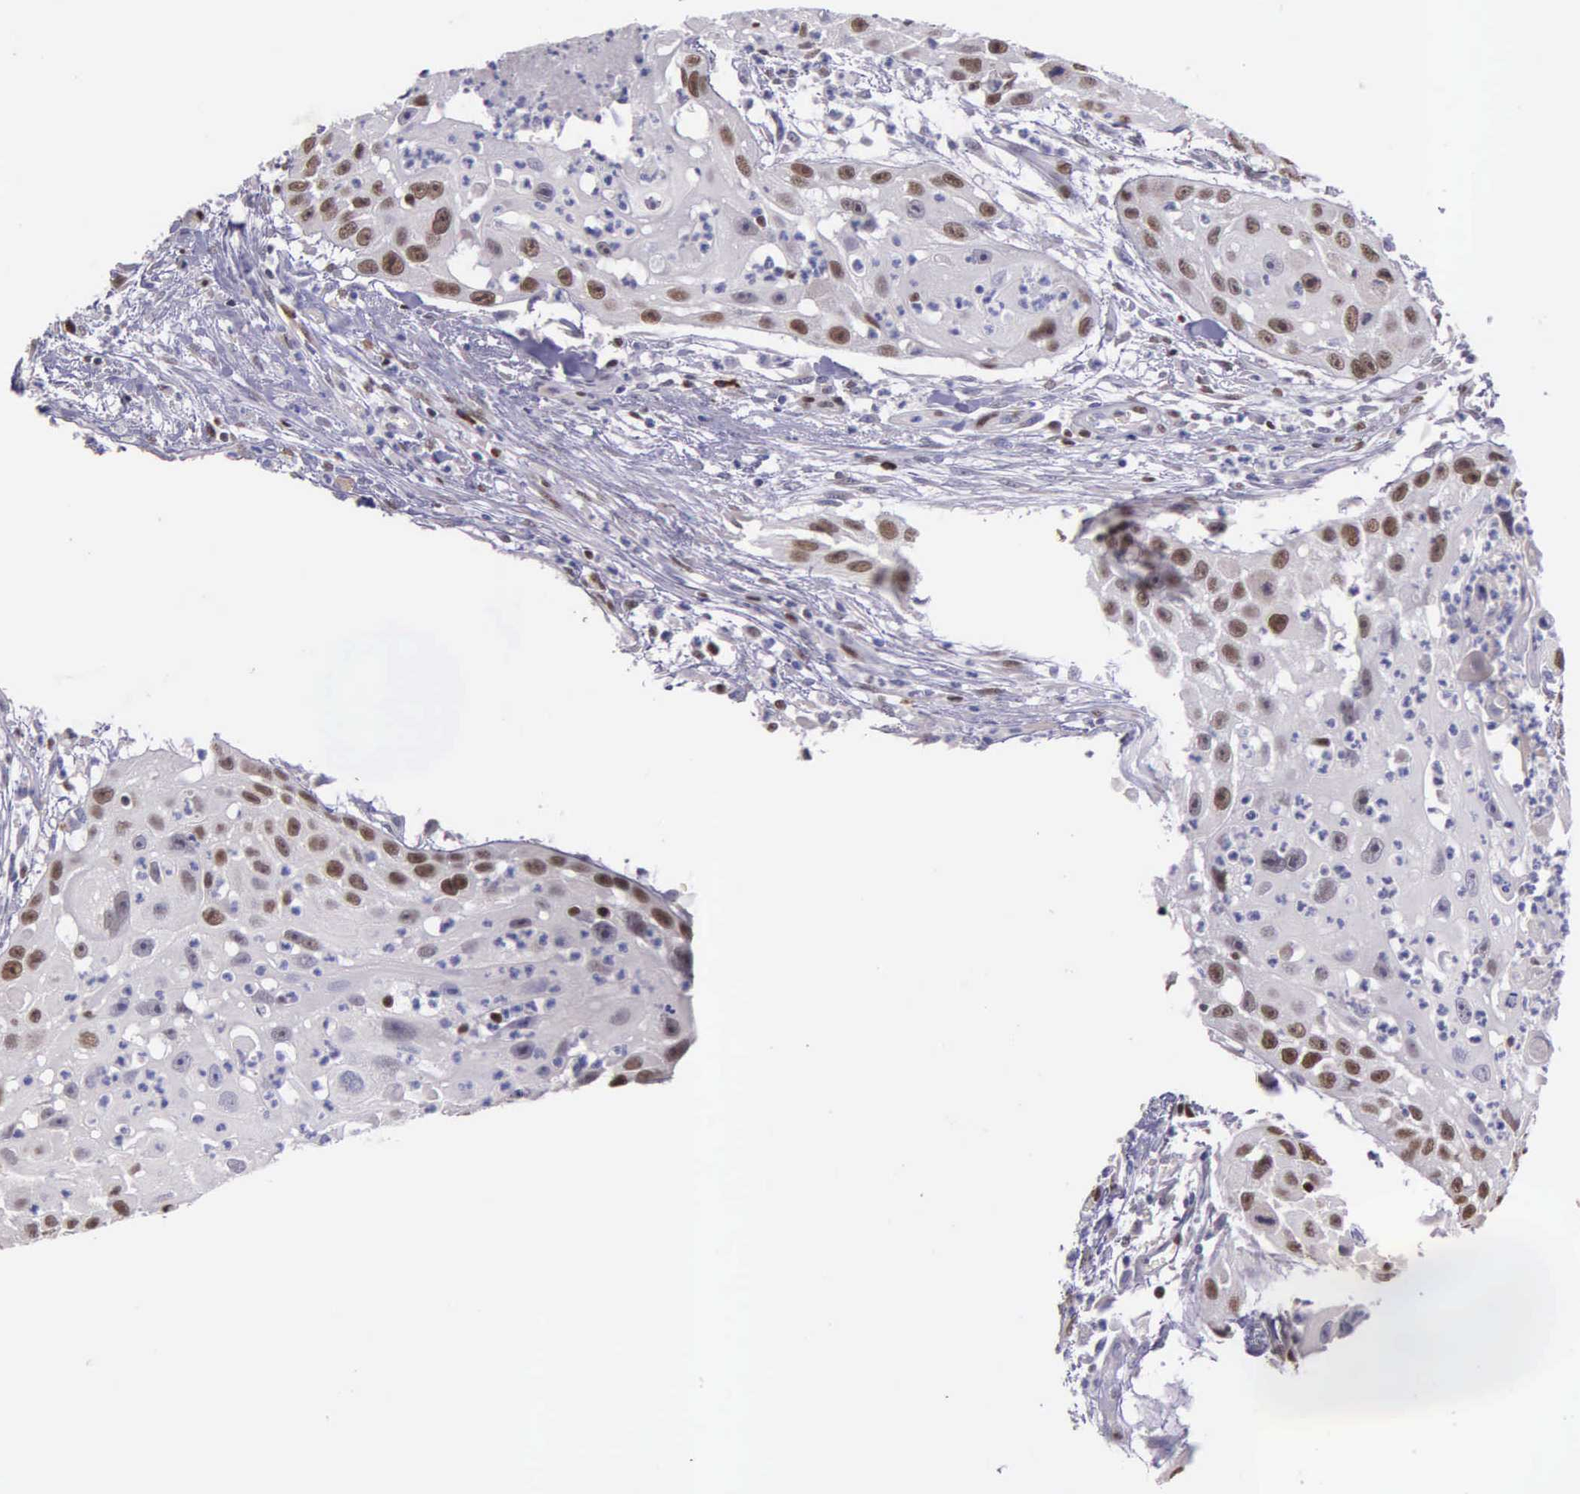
{"staining": {"intensity": "moderate", "quantity": "25%-75%", "location": "nuclear"}, "tissue": "head and neck cancer", "cell_type": "Tumor cells", "image_type": "cancer", "snomed": [{"axis": "morphology", "description": "Squamous cell carcinoma, NOS"}, {"axis": "topography", "description": "Head-Neck"}], "caption": "IHC histopathology image of neoplastic tissue: human squamous cell carcinoma (head and neck) stained using immunohistochemistry (IHC) displays medium levels of moderate protein expression localized specifically in the nuclear of tumor cells, appearing as a nuclear brown color.", "gene": "MCM5", "patient": {"sex": "male", "age": 64}}